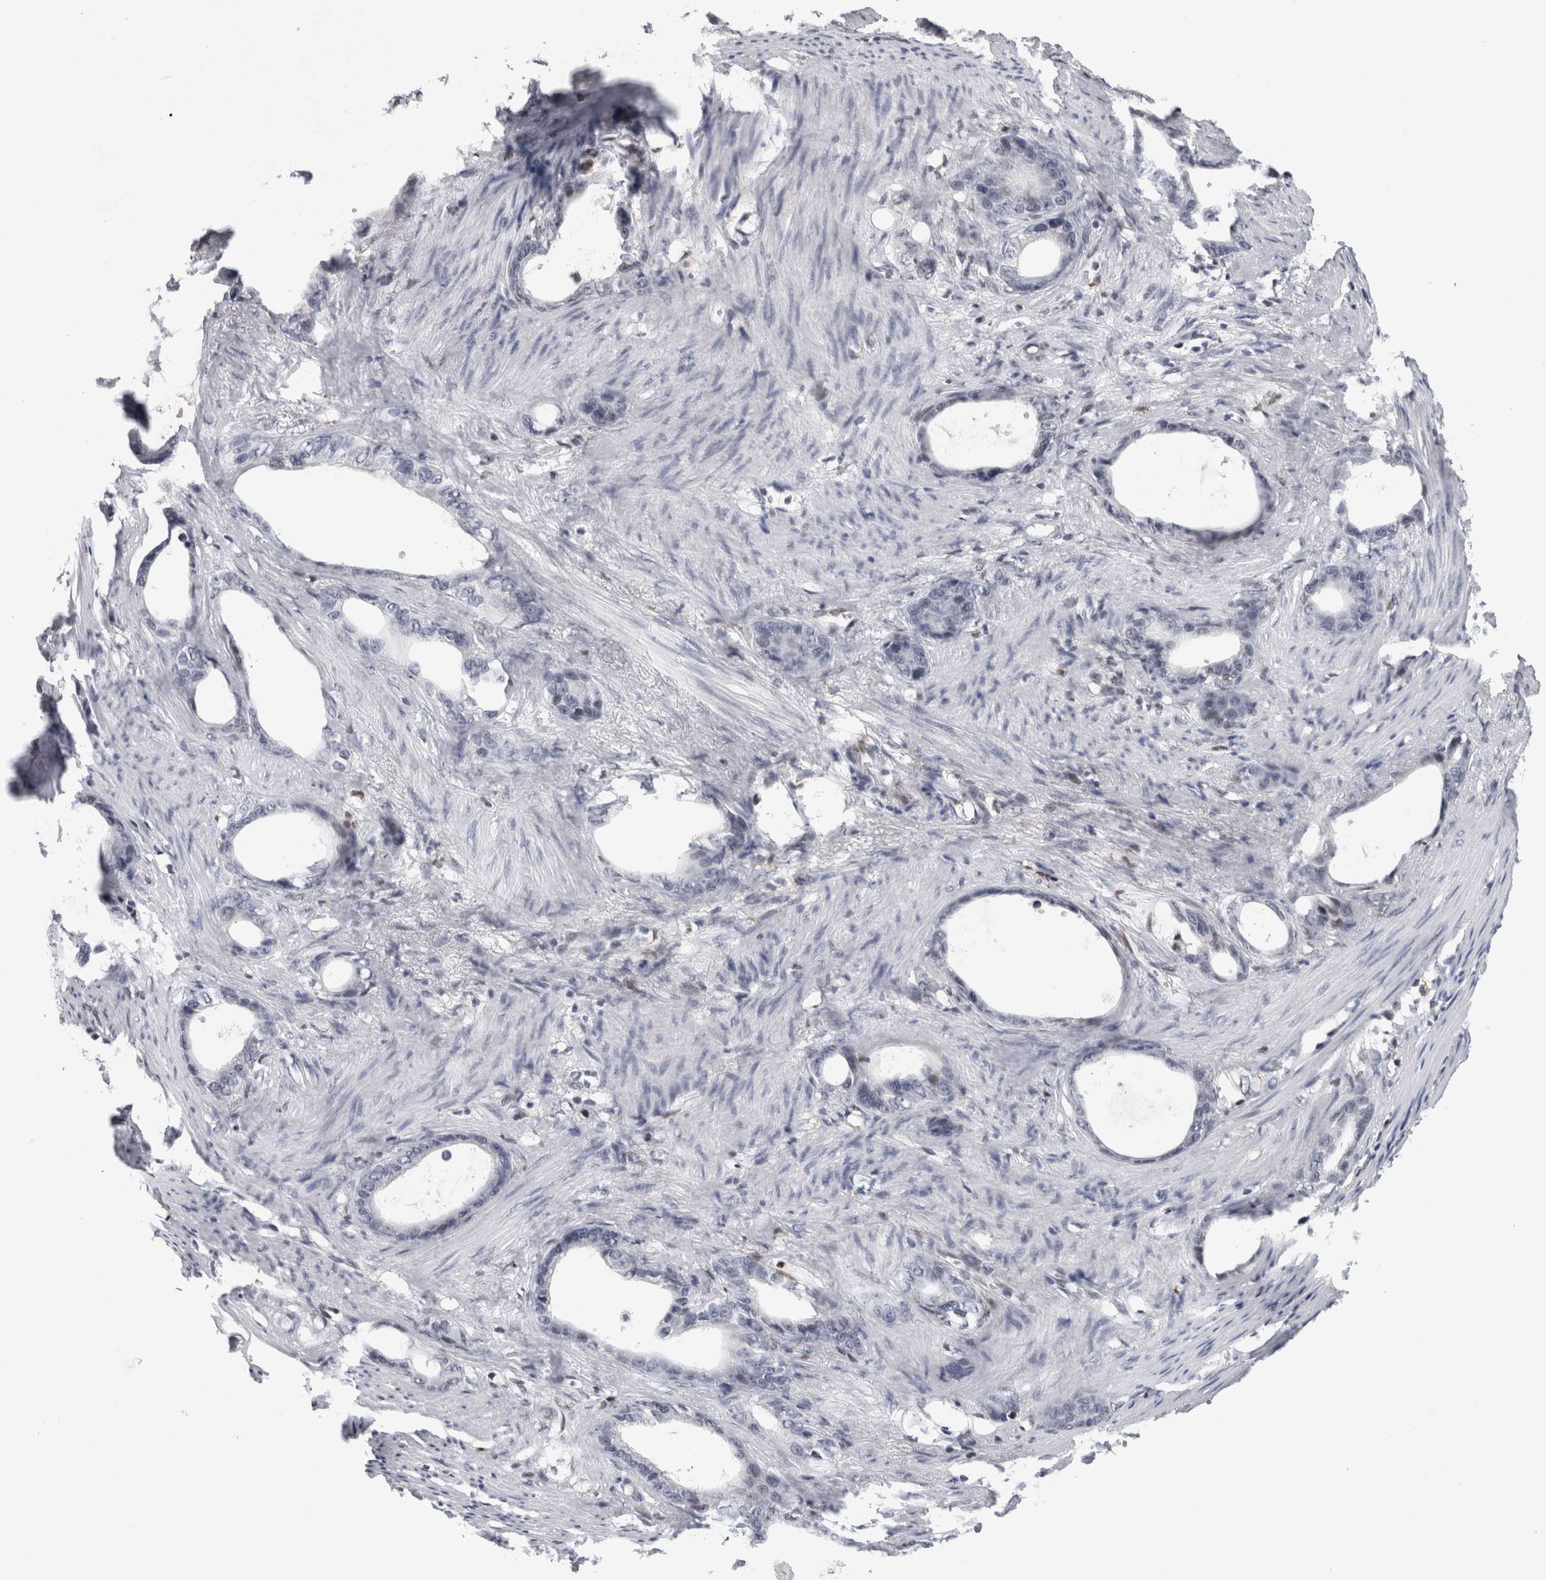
{"staining": {"intensity": "negative", "quantity": "none", "location": "none"}, "tissue": "stomach cancer", "cell_type": "Tumor cells", "image_type": "cancer", "snomed": [{"axis": "morphology", "description": "Adenocarcinoma, NOS"}, {"axis": "topography", "description": "Stomach"}], "caption": "Adenocarcinoma (stomach) stained for a protein using immunohistochemistry displays no positivity tumor cells.", "gene": "SRARP", "patient": {"sex": "female", "age": 75}}